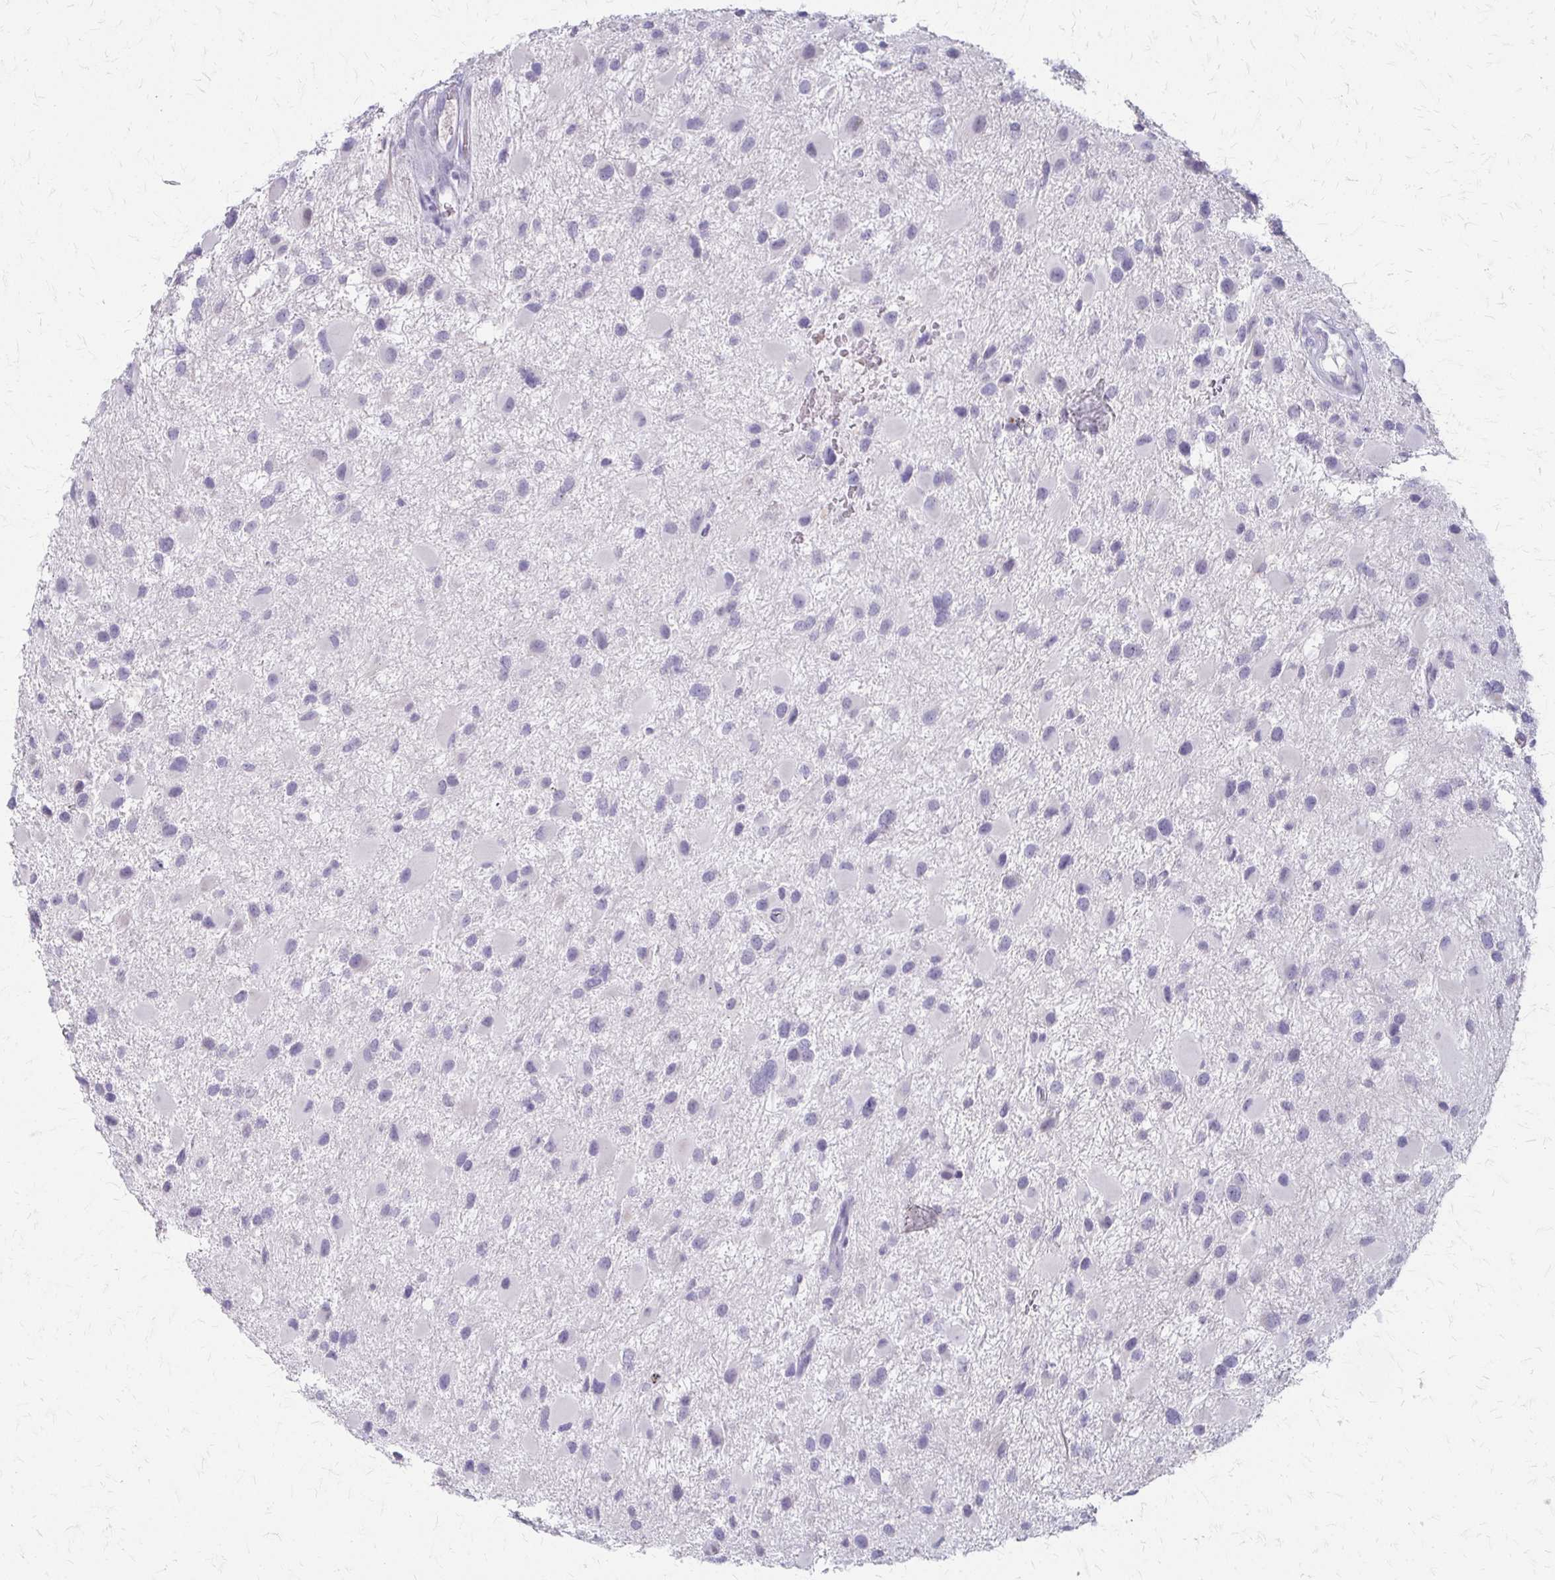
{"staining": {"intensity": "negative", "quantity": "none", "location": "none"}, "tissue": "glioma", "cell_type": "Tumor cells", "image_type": "cancer", "snomed": [{"axis": "morphology", "description": "Glioma, malignant, High grade"}, {"axis": "topography", "description": "Brain"}], "caption": "IHC photomicrograph of neoplastic tissue: human high-grade glioma (malignant) stained with DAB shows no significant protein positivity in tumor cells.", "gene": "ACP5", "patient": {"sex": "female", "age": 40}}